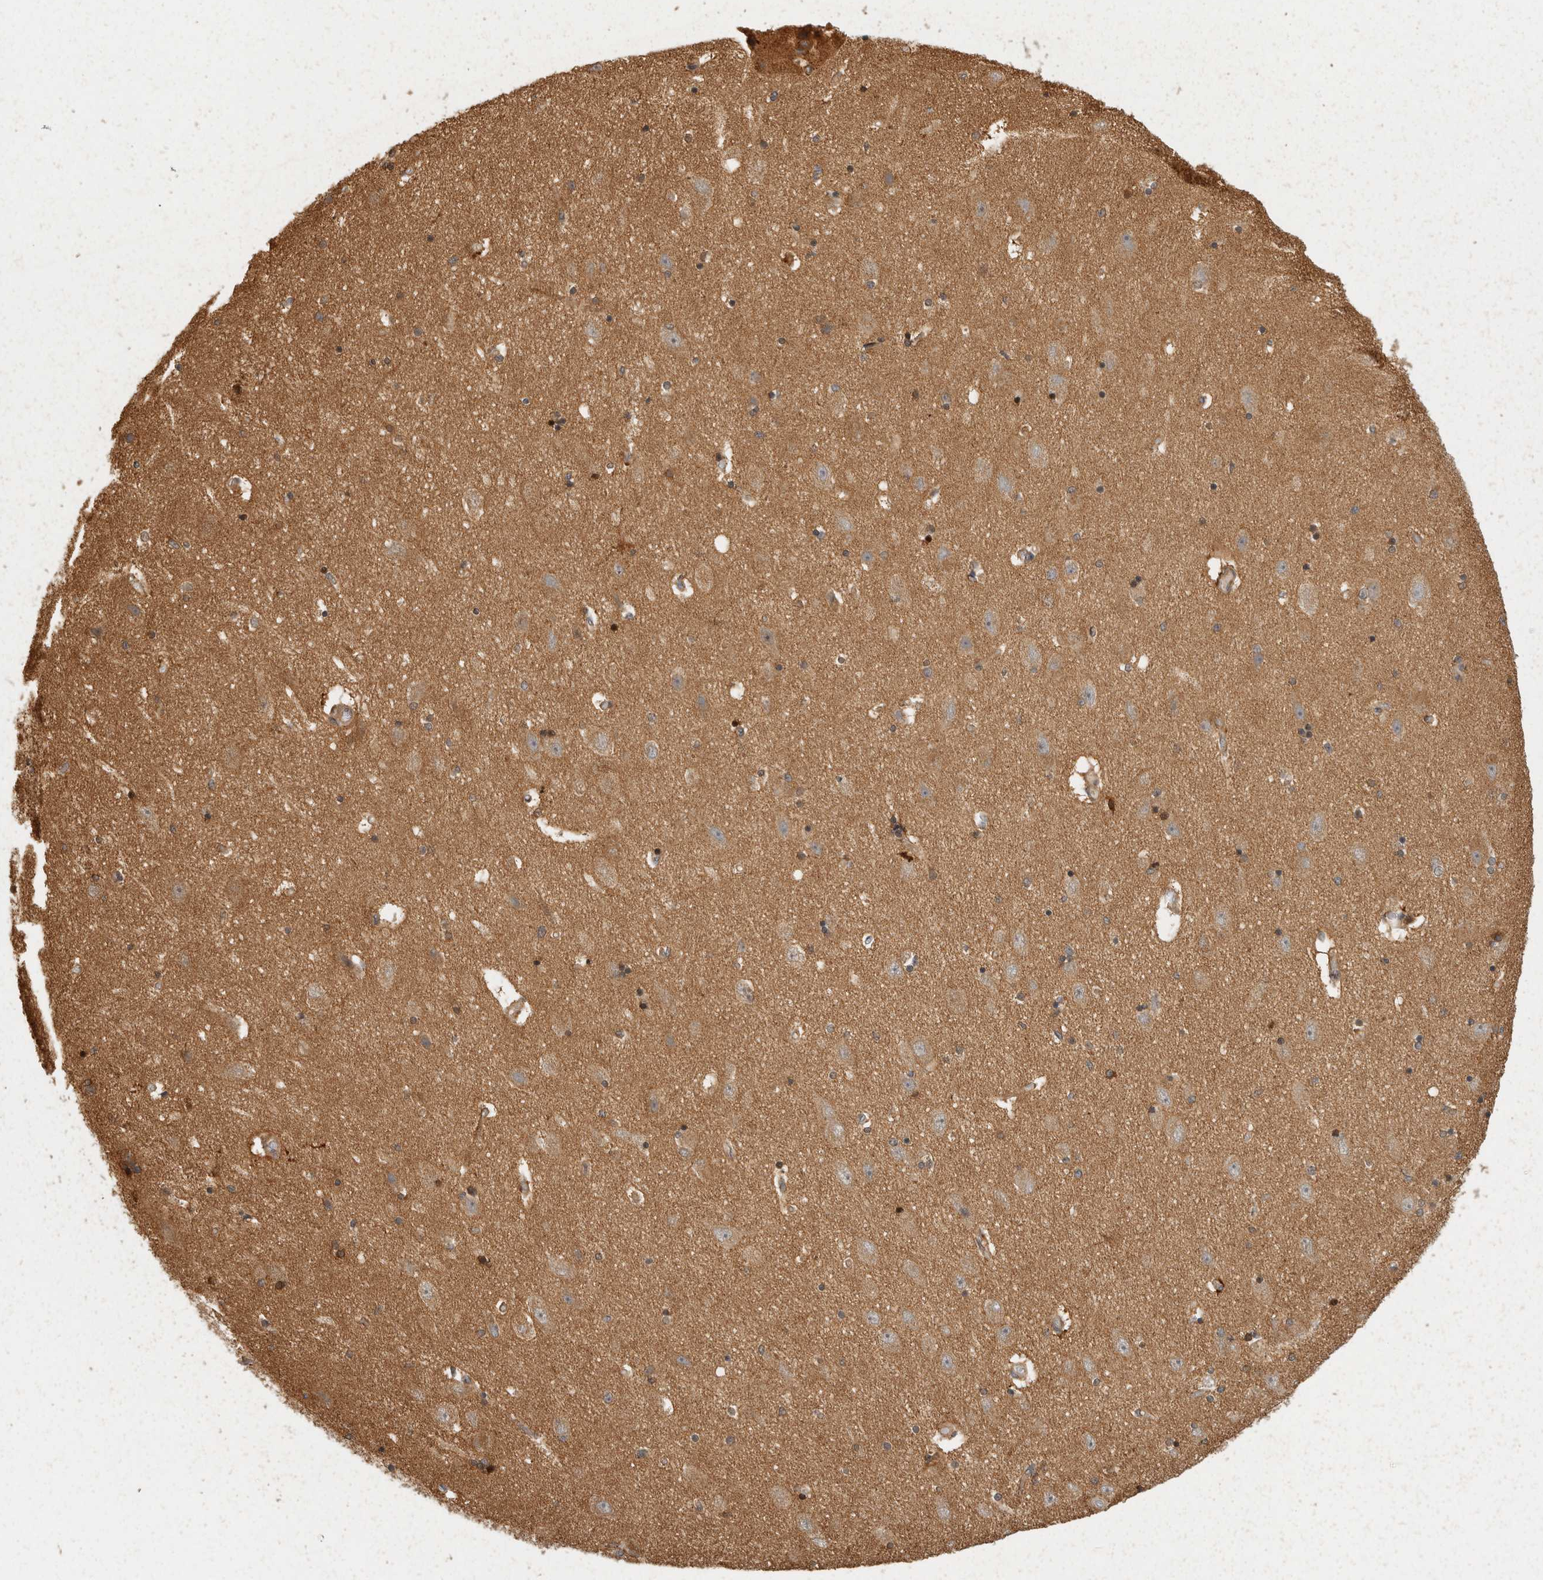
{"staining": {"intensity": "weak", "quantity": "25%-75%", "location": "cytoplasmic/membranous"}, "tissue": "hippocampus", "cell_type": "Glial cells", "image_type": "normal", "snomed": [{"axis": "morphology", "description": "Normal tissue, NOS"}, {"axis": "topography", "description": "Hippocampus"}], "caption": "Protein expression analysis of unremarkable hippocampus shows weak cytoplasmic/membranous staining in approximately 25%-75% of glial cells.", "gene": "SWT1", "patient": {"sex": "female", "age": 54}}